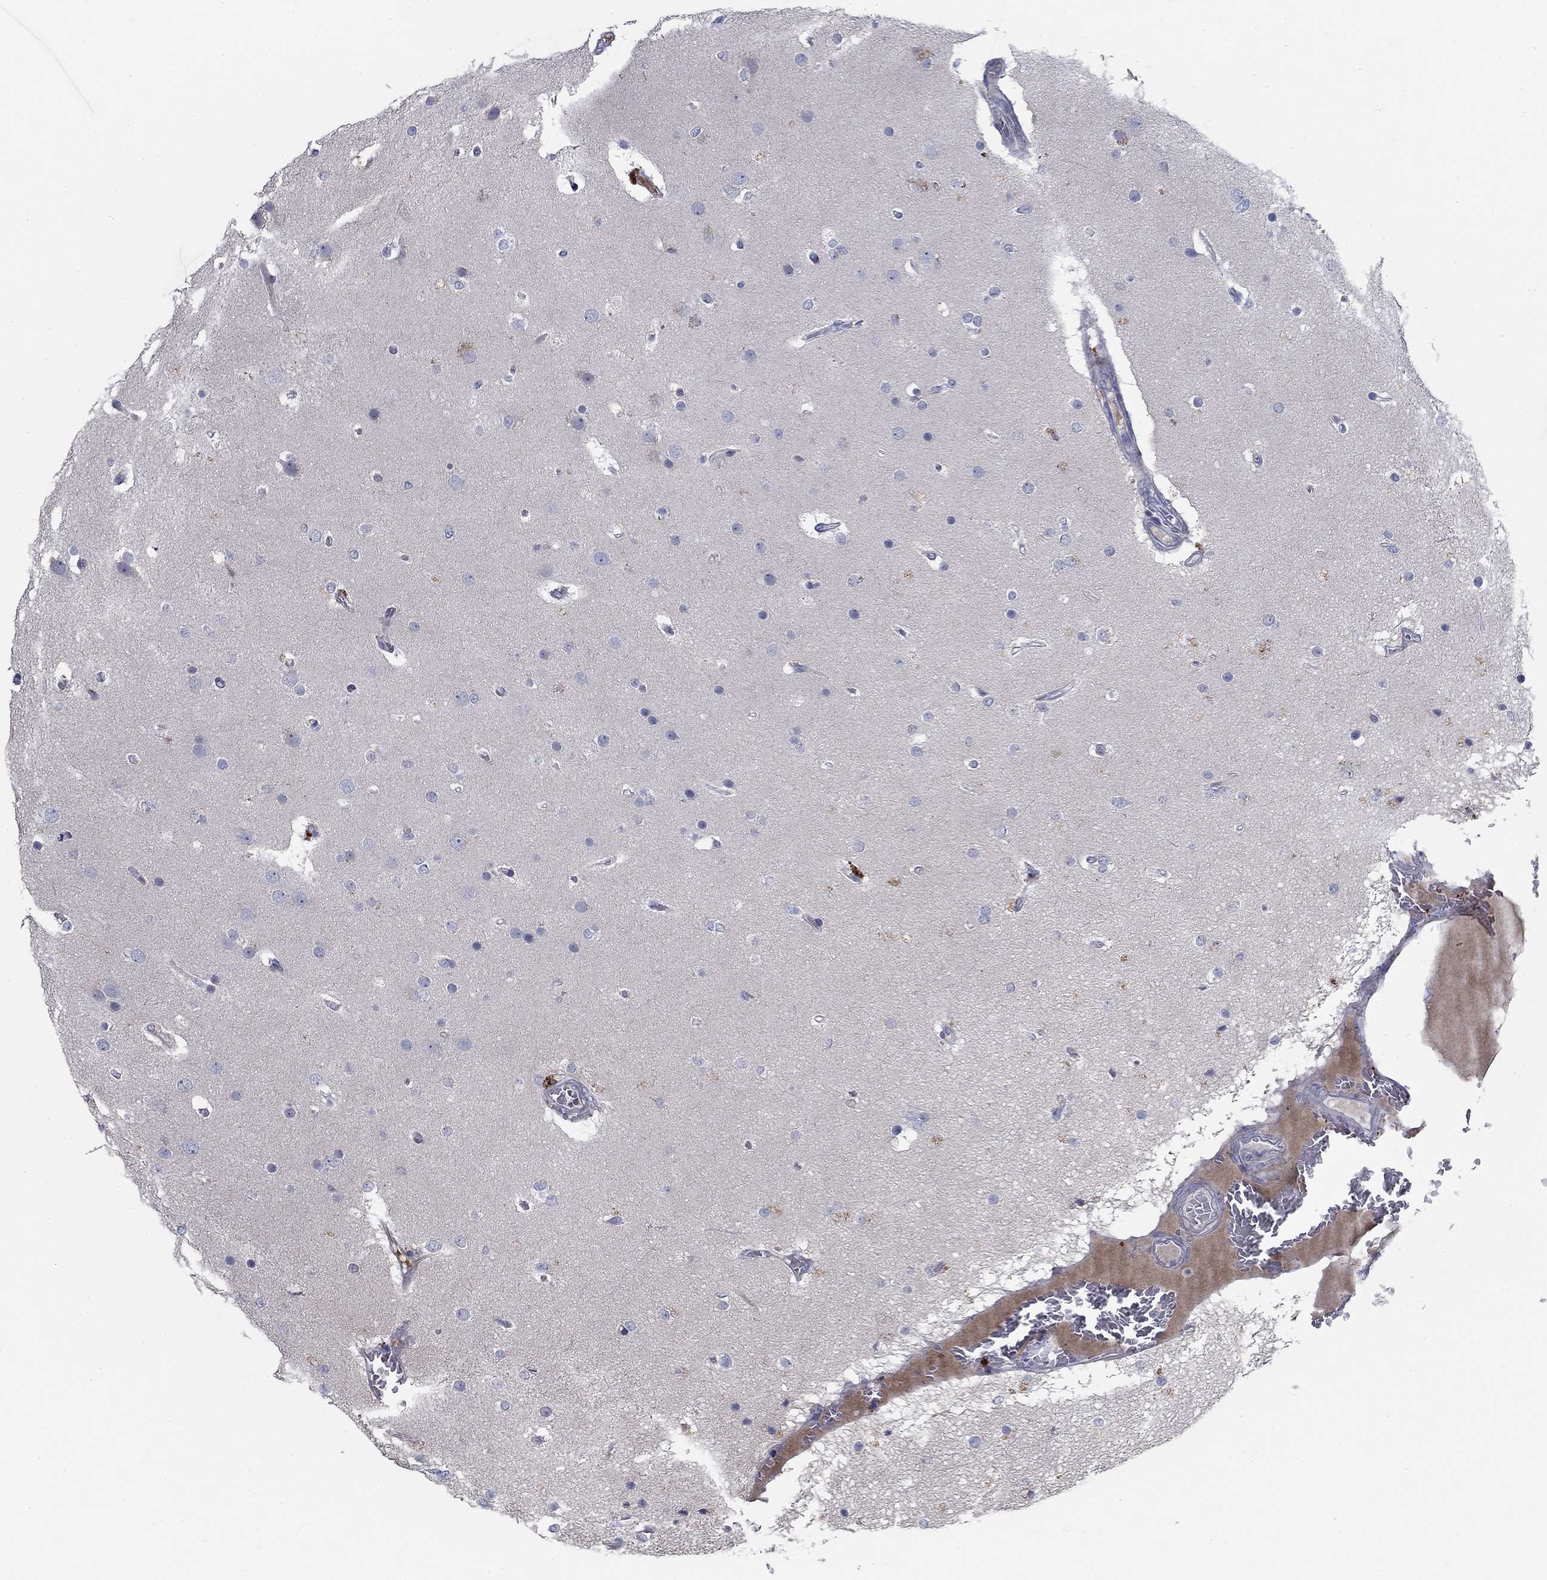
{"staining": {"intensity": "negative", "quantity": "none", "location": "none"}, "tissue": "glioma", "cell_type": "Tumor cells", "image_type": "cancer", "snomed": [{"axis": "morphology", "description": "Glioma, malignant, High grade"}, {"axis": "topography", "description": "Brain"}], "caption": "Photomicrograph shows no protein positivity in tumor cells of glioma tissue.", "gene": "TMEM249", "patient": {"sex": "female", "age": 61}}